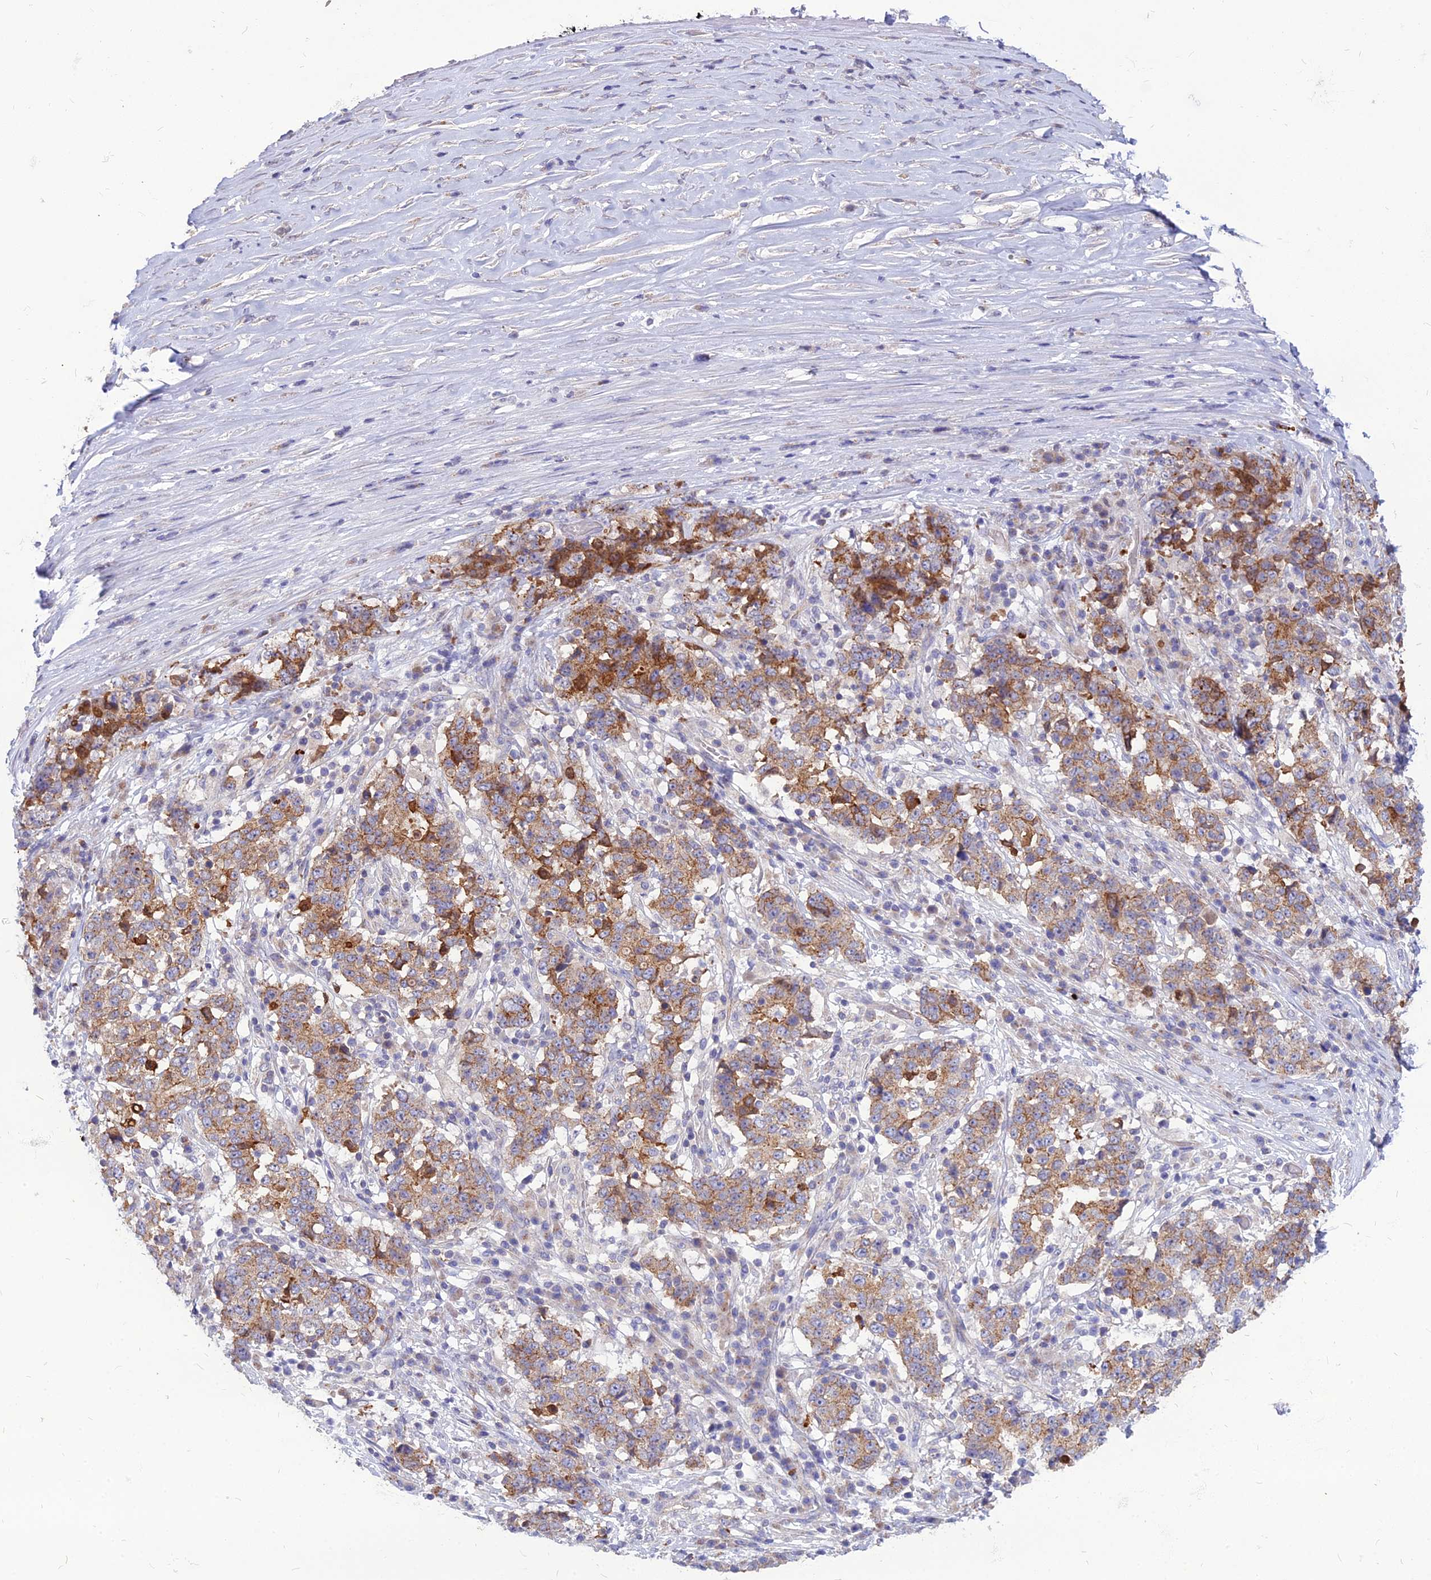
{"staining": {"intensity": "moderate", "quantity": ">75%", "location": "cytoplasmic/membranous"}, "tissue": "stomach cancer", "cell_type": "Tumor cells", "image_type": "cancer", "snomed": [{"axis": "morphology", "description": "Adenocarcinoma, NOS"}, {"axis": "topography", "description": "Stomach"}], "caption": "Immunohistochemistry image of human stomach cancer (adenocarcinoma) stained for a protein (brown), which shows medium levels of moderate cytoplasmic/membranous staining in about >75% of tumor cells.", "gene": "PCED1B", "patient": {"sex": "male", "age": 59}}